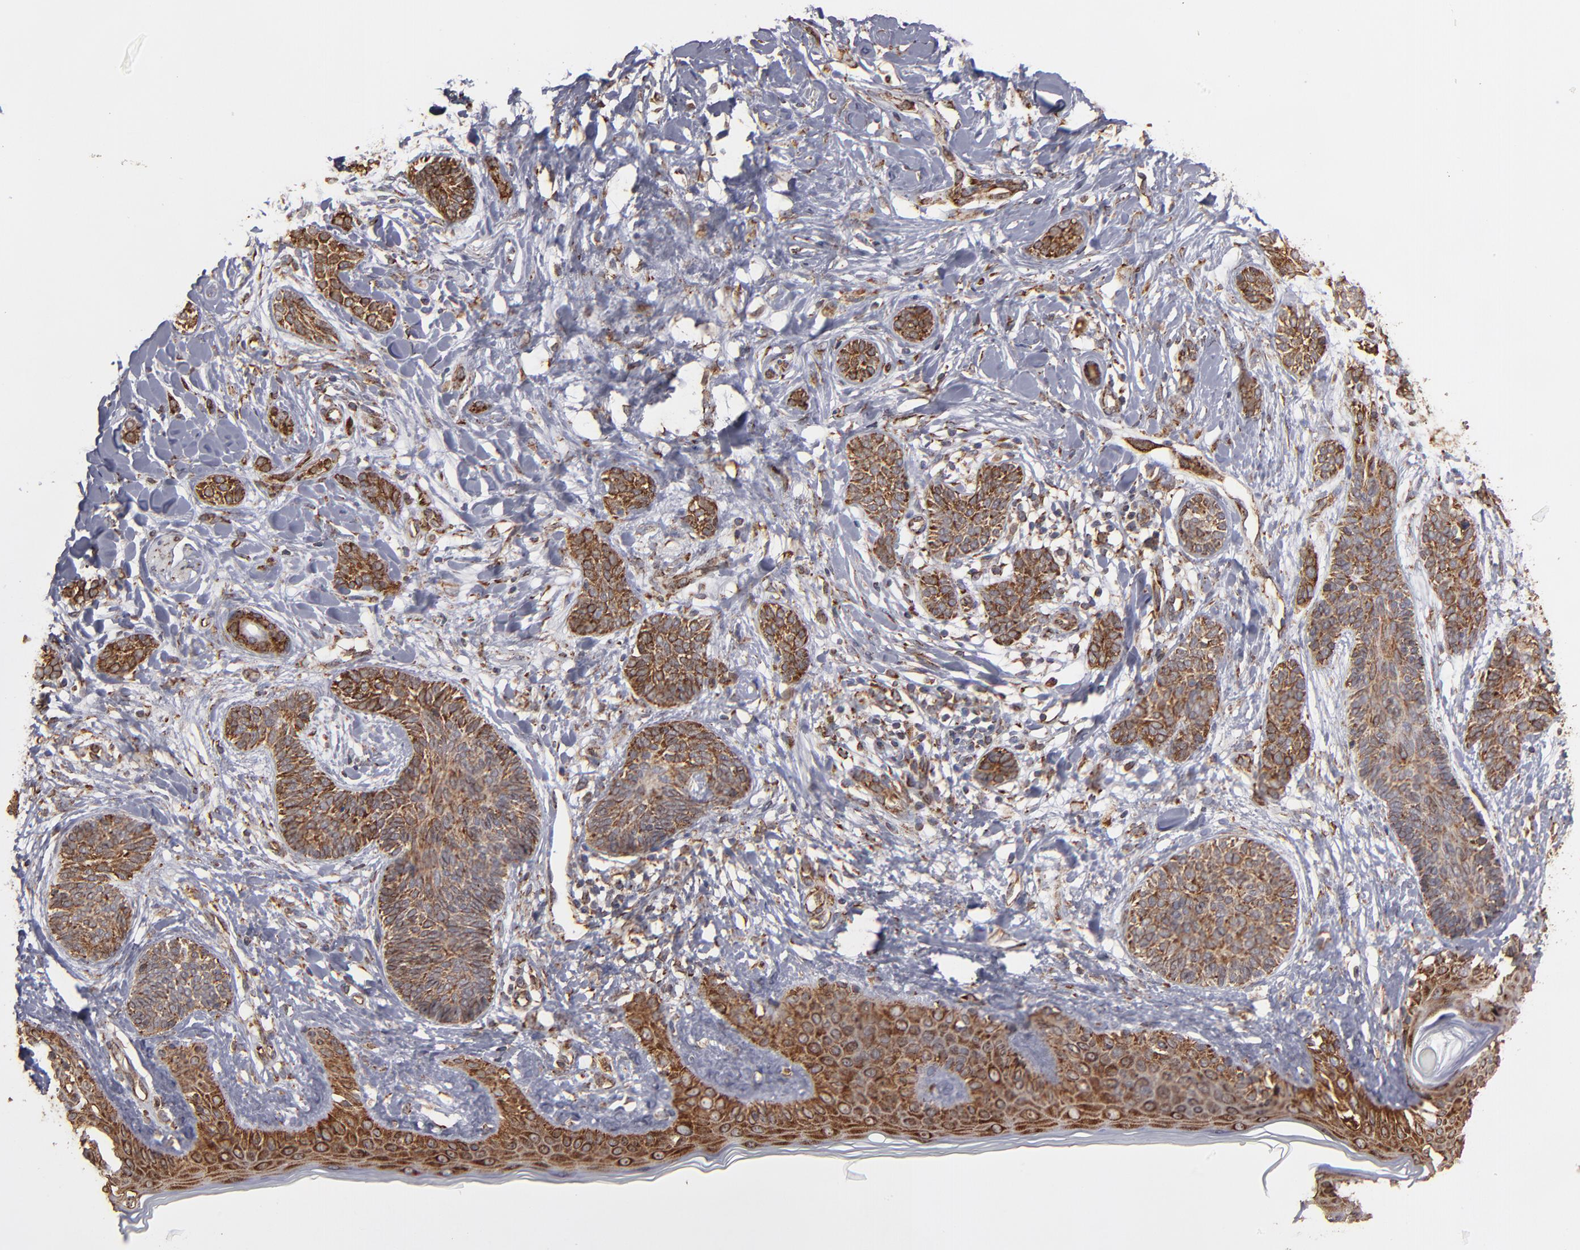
{"staining": {"intensity": "moderate", "quantity": ">75%", "location": "cytoplasmic/membranous"}, "tissue": "skin cancer", "cell_type": "Tumor cells", "image_type": "cancer", "snomed": [{"axis": "morphology", "description": "Normal tissue, NOS"}, {"axis": "morphology", "description": "Basal cell carcinoma"}, {"axis": "topography", "description": "Skin"}], "caption": "Immunohistochemistry histopathology image of skin cancer stained for a protein (brown), which displays medium levels of moderate cytoplasmic/membranous expression in about >75% of tumor cells.", "gene": "KTN1", "patient": {"sex": "male", "age": 63}}